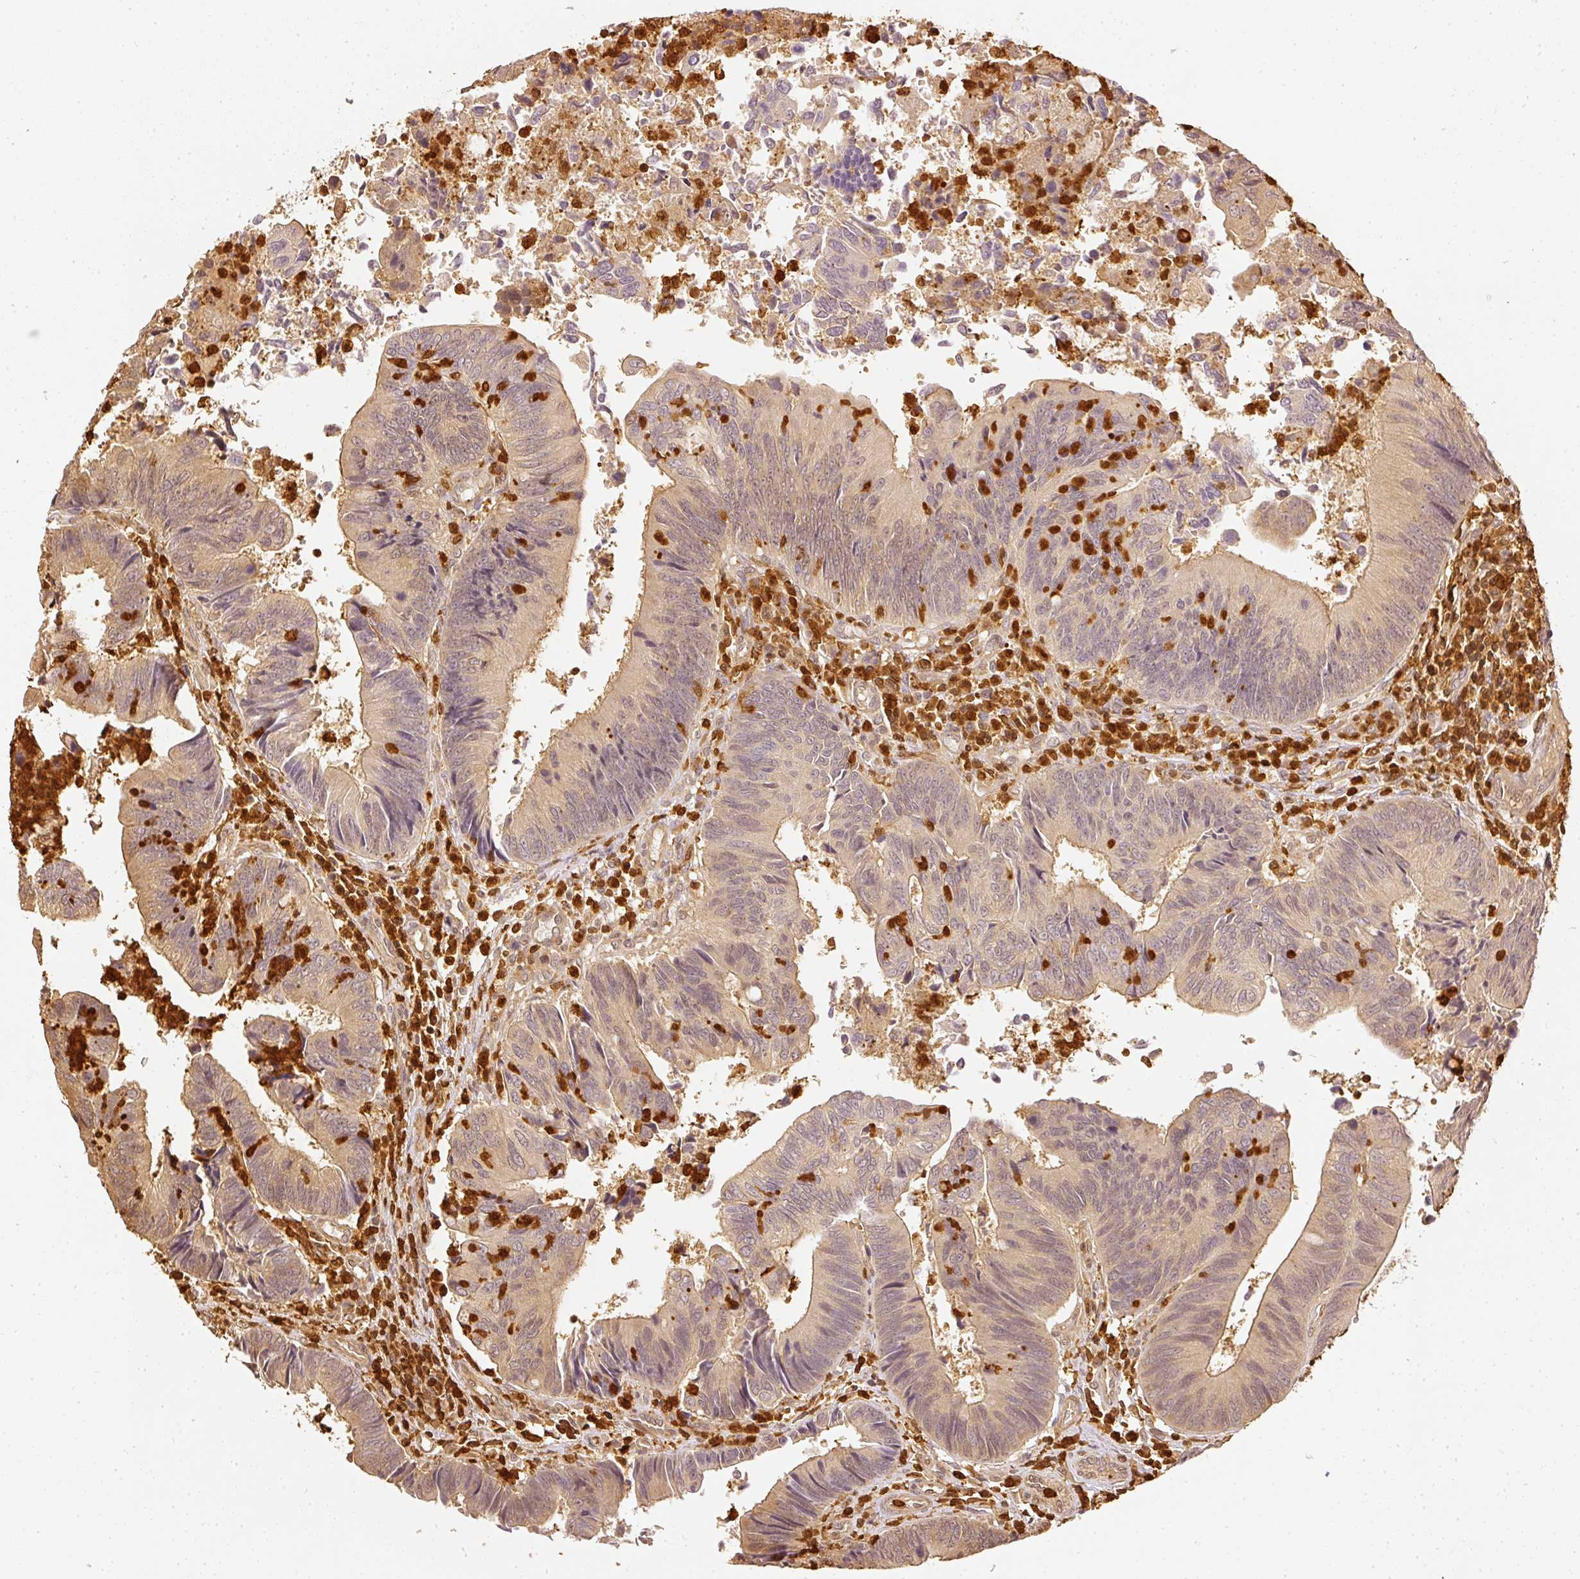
{"staining": {"intensity": "weak", "quantity": ">75%", "location": "cytoplasmic/membranous,nuclear"}, "tissue": "colorectal cancer", "cell_type": "Tumor cells", "image_type": "cancer", "snomed": [{"axis": "morphology", "description": "Adenocarcinoma, NOS"}, {"axis": "topography", "description": "Colon"}], "caption": "Protein expression by immunohistochemistry (IHC) shows weak cytoplasmic/membranous and nuclear staining in about >75% of tumor cells in colorectal adenocarcinoma.", "gene": "PFN1", "patient": {"sex": "female", "age": 67}}